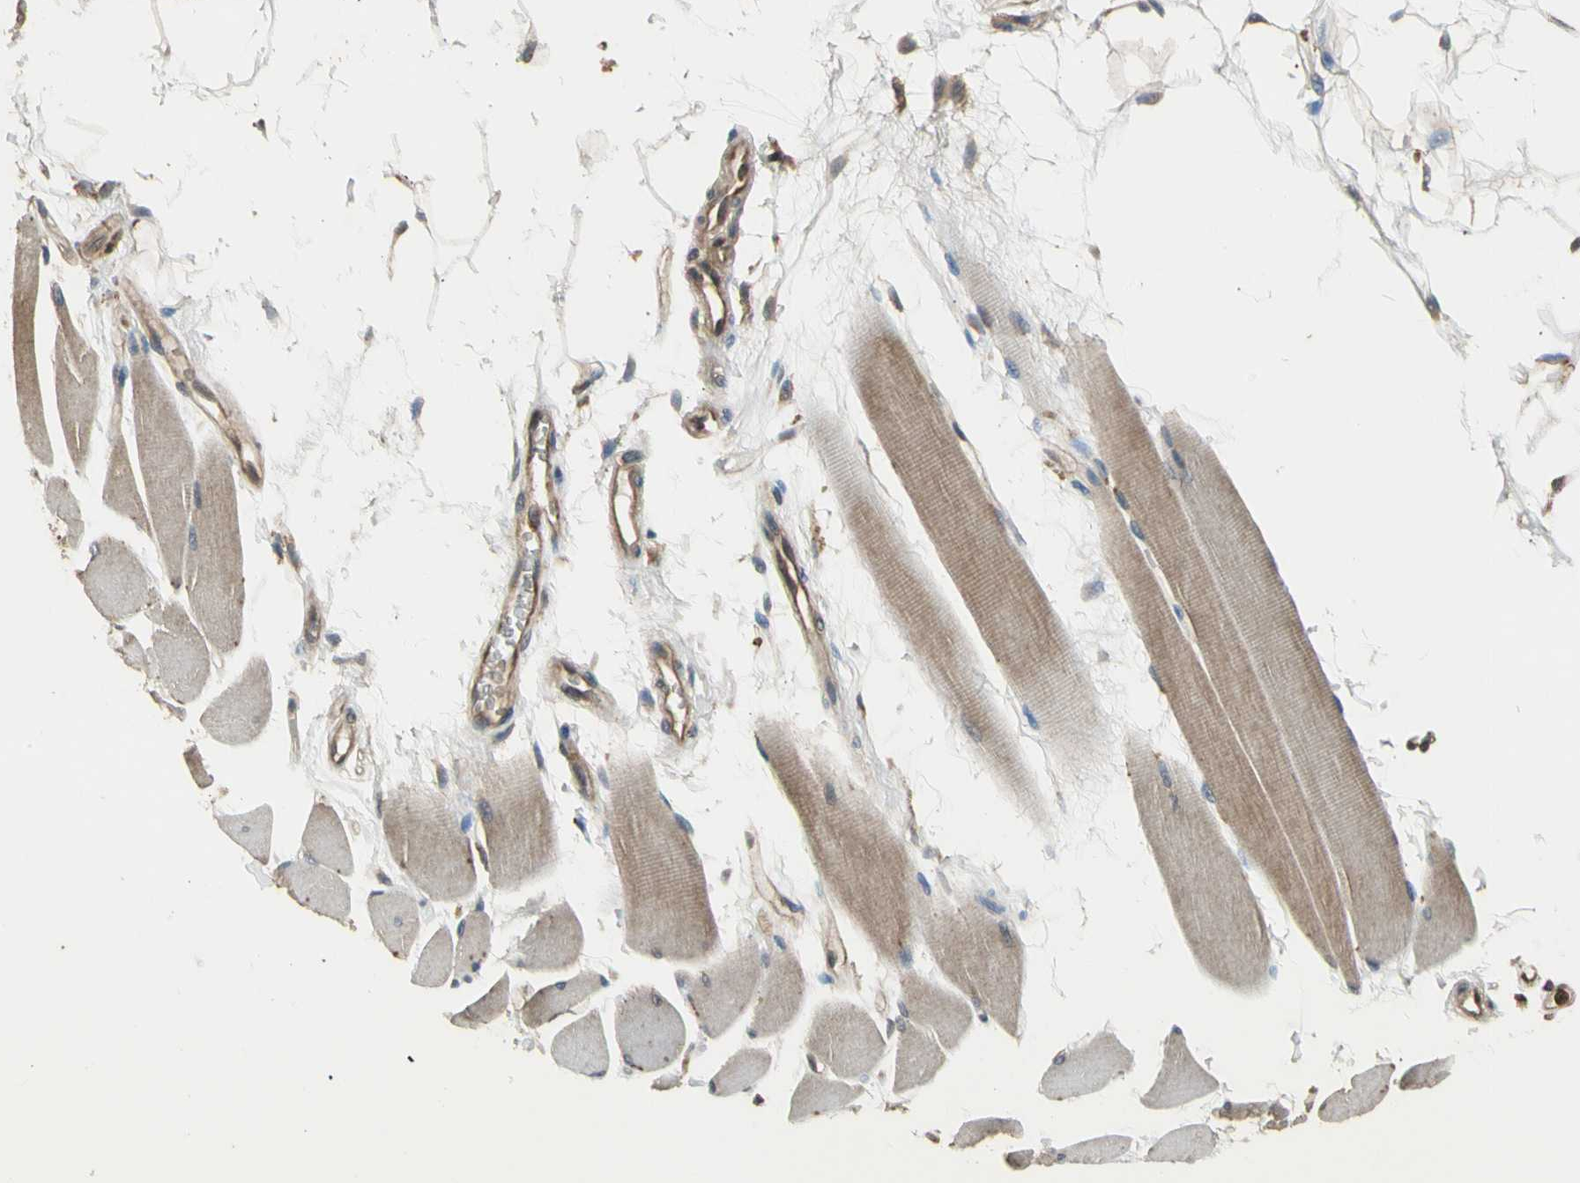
{"staining": {"intensity": "moderate", "quantity": ">75%", "location": "cytoplasmic/membranous"}, "tissue": "skeletal muscle", "cell_type": "Myocytes", "image_type": "normal", "snomed": [{"axis": "morphology", "description": "Normal tissue, NOS"}, {"axis": "topography", "description": "Skeletal muscle"}, {"axis": "topography", "description": "Oral tissue"}, {"axis": "topography", "description": "Peripheral nerve tissue"}], "caption": "Immunohistochemistry (IHC) (DAB) staining of benign skeletal muscle reveals moderate cytoplasmic/membranous protein expression in approximately >75% of myocytes.", "gene": "EFNB2", "patient": {"sex": "female", "age": 84}}